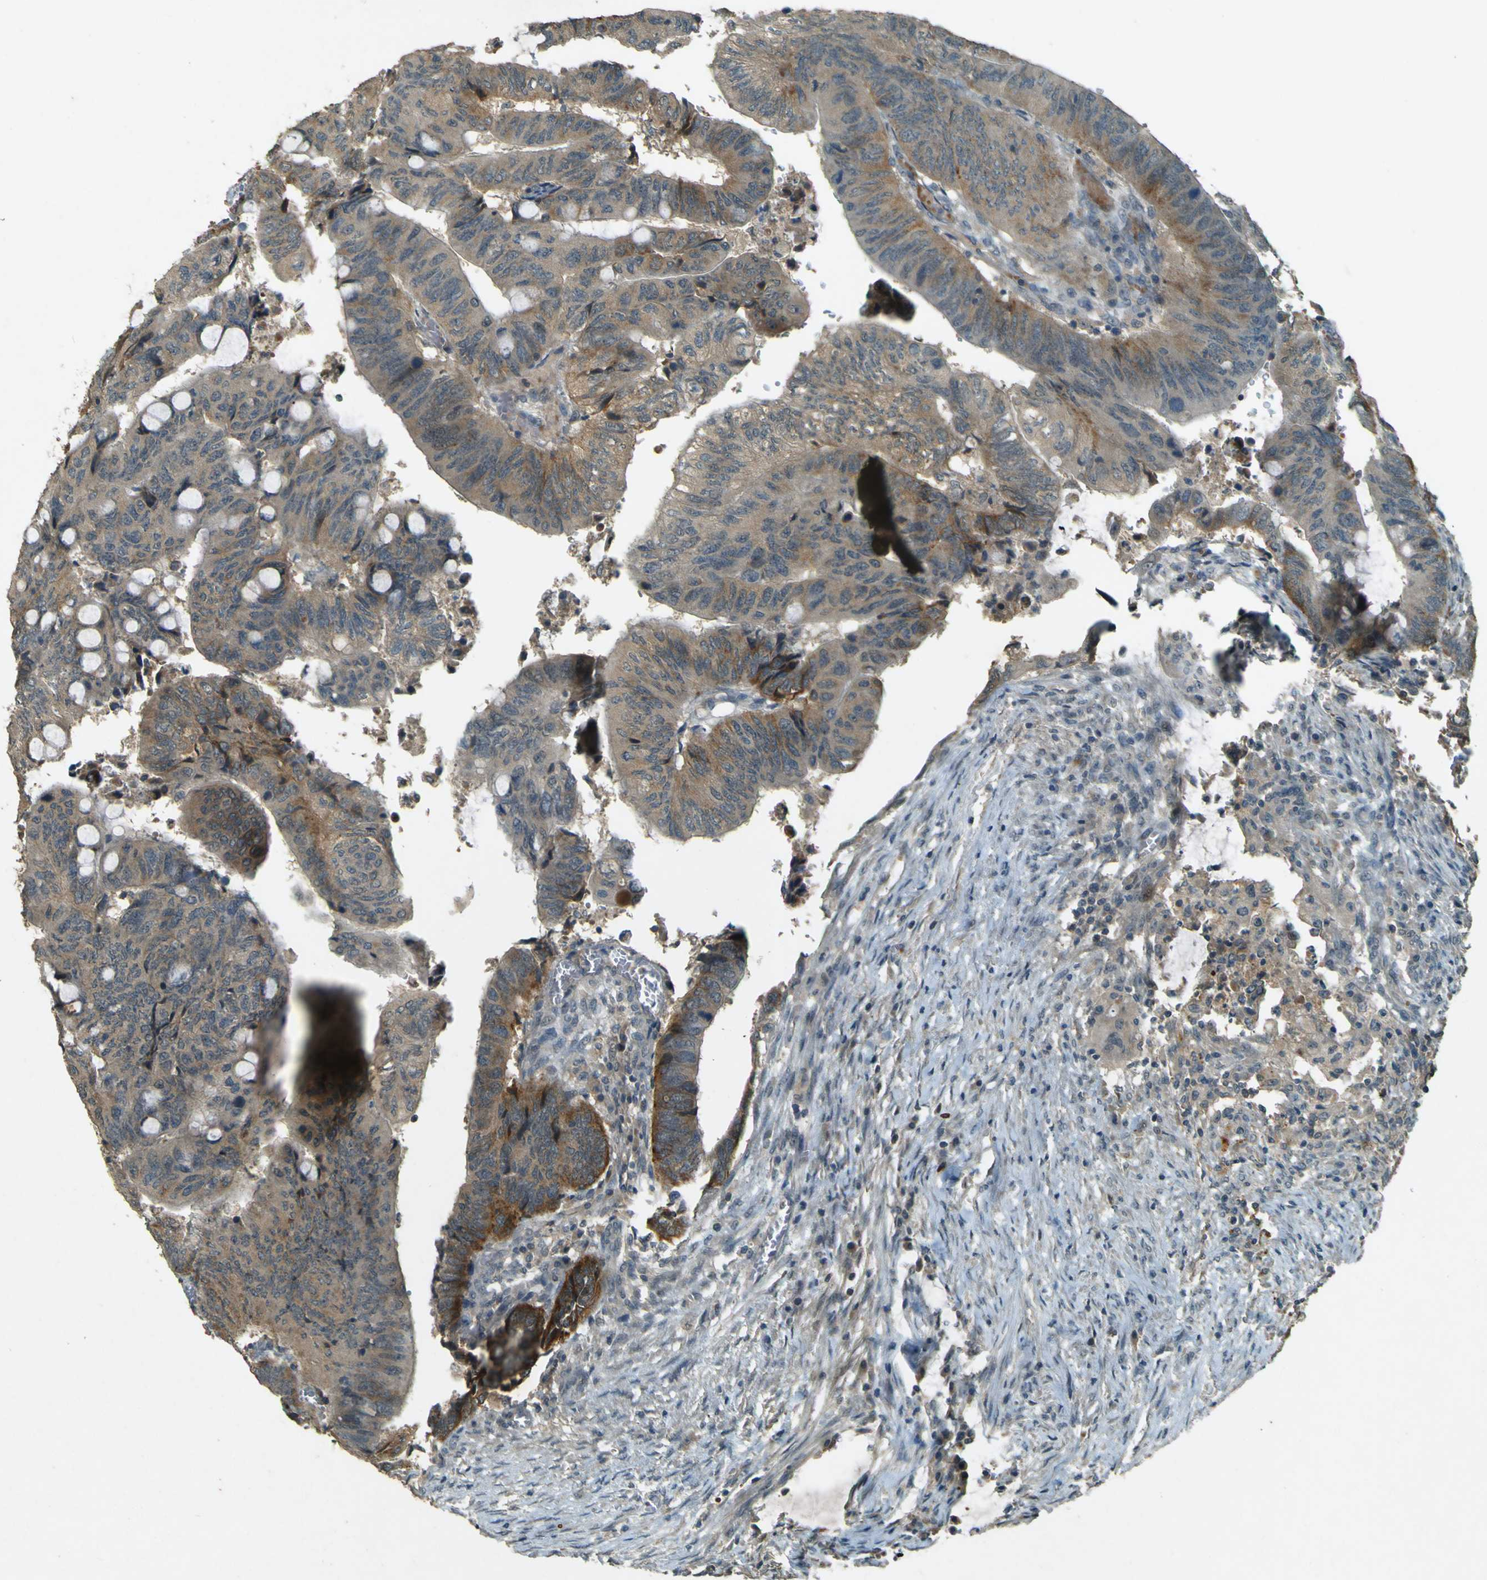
{"staining": {"intensity": "weak", "quantity": ">75%", "location": "cytoplasmic/membranous"}, "tissue": "colorectal cancer", "cell_type": "Tumor cells", "image_type": "cancer", "snomed": [{"axis": "morphology", "description": "Normal tissue, NOS"}, {"axis": "morphology", "description": "Adenocarcinoma, NOS"}, {"axis": "topography", "description": "Rectum"}, {"axis": "topography", "description": "Peripheral nerve tissue"}], "caption": "Adenocarcinoma (colorectal) stained for a protein displays weak cytoplasmic/membranous positivity in tumor cells.", "gene": "MPDZ", "patient": {"sex": "male", "age": 92}}